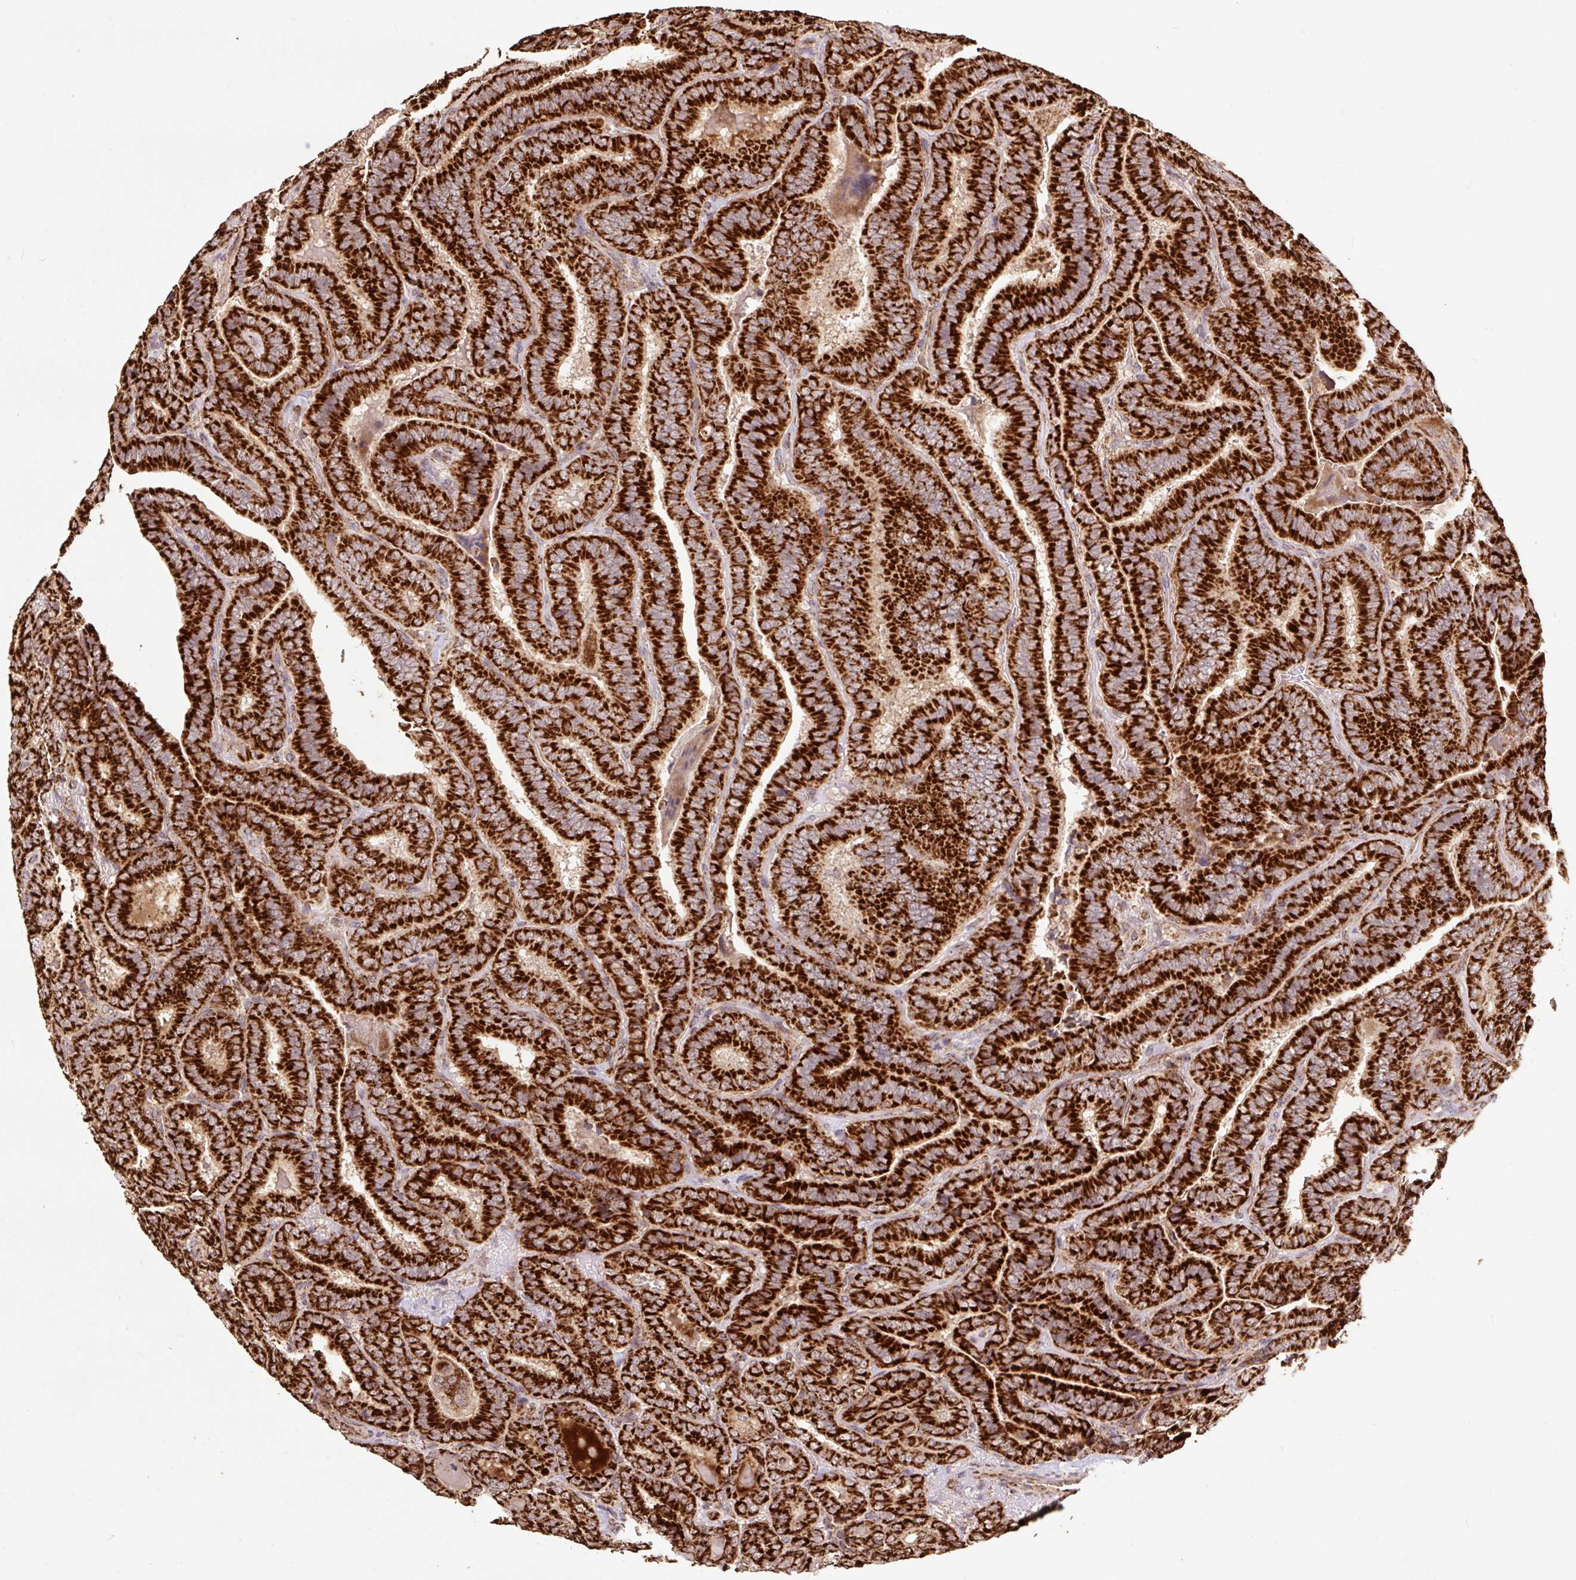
{"staining": {"intensity": "strong", "quantity": ">75%", "location": "cytoplasmic/membranous"}, "tissue": "thyroid cancer", "cell_type": "Tumor cells", "image_type": "cancer", "snomed": [{"axis": "morphology", "description": "Papillary adenocarcinoma, NOS"}, {"axis": "topography", "description": "Thyroid gland"}], "caption": "Brown immunohistochemical staining in human papillary adenocarcinoma (thyroid) exhibits strong cytoplasmic/membranous positivity in approximately >75% of tumor cells.", "gene": "ATP5F1A", "patient": {"sex": "male", "age": 61}}